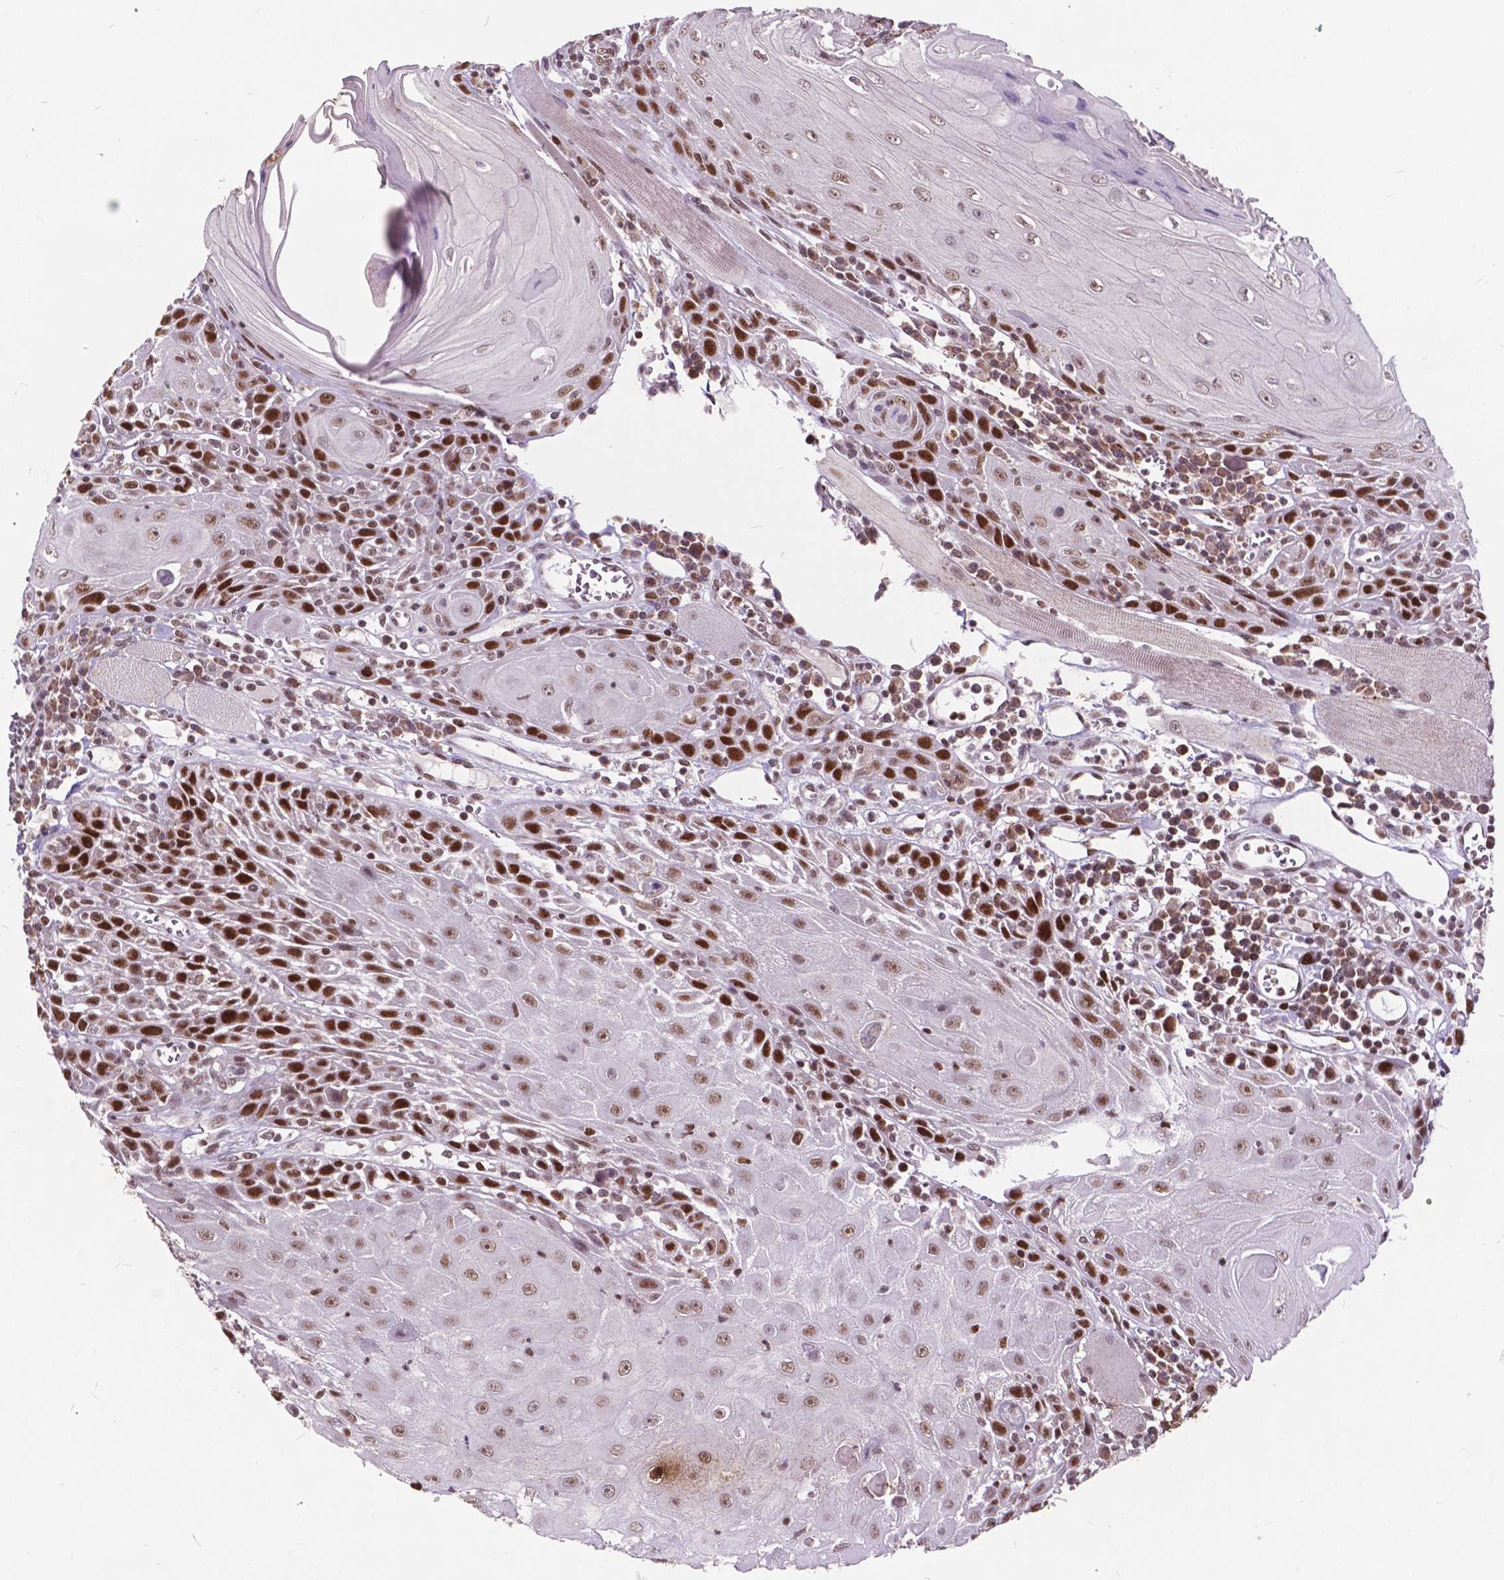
{"staining": {"intensity": "strong", "quantity": "25%-75%", "location": "nuclear"}, "tissue": "head and neck cancer", "cell_type": "Tumor cells", "image_type": "cancer", "snomed": [{"axis": "morphology", "description": "Normal tissue, NOS"}, {"axis": "morphology", "description": "Squamous cell carcinoma, NOS"}, {"axis": "topography", "description": "Oral tissue"}, {"axis": "topography", "description": "Head-Neck"}], "caption": "An image showing strong nuclear staining in approximately 25%-75% of tumor cells in head and neck squamous cell carcinoma, as visualized by brown immunohistochemical staining.", "gene": "MSH2", "patient": {"sex": "male", "age": 52}}